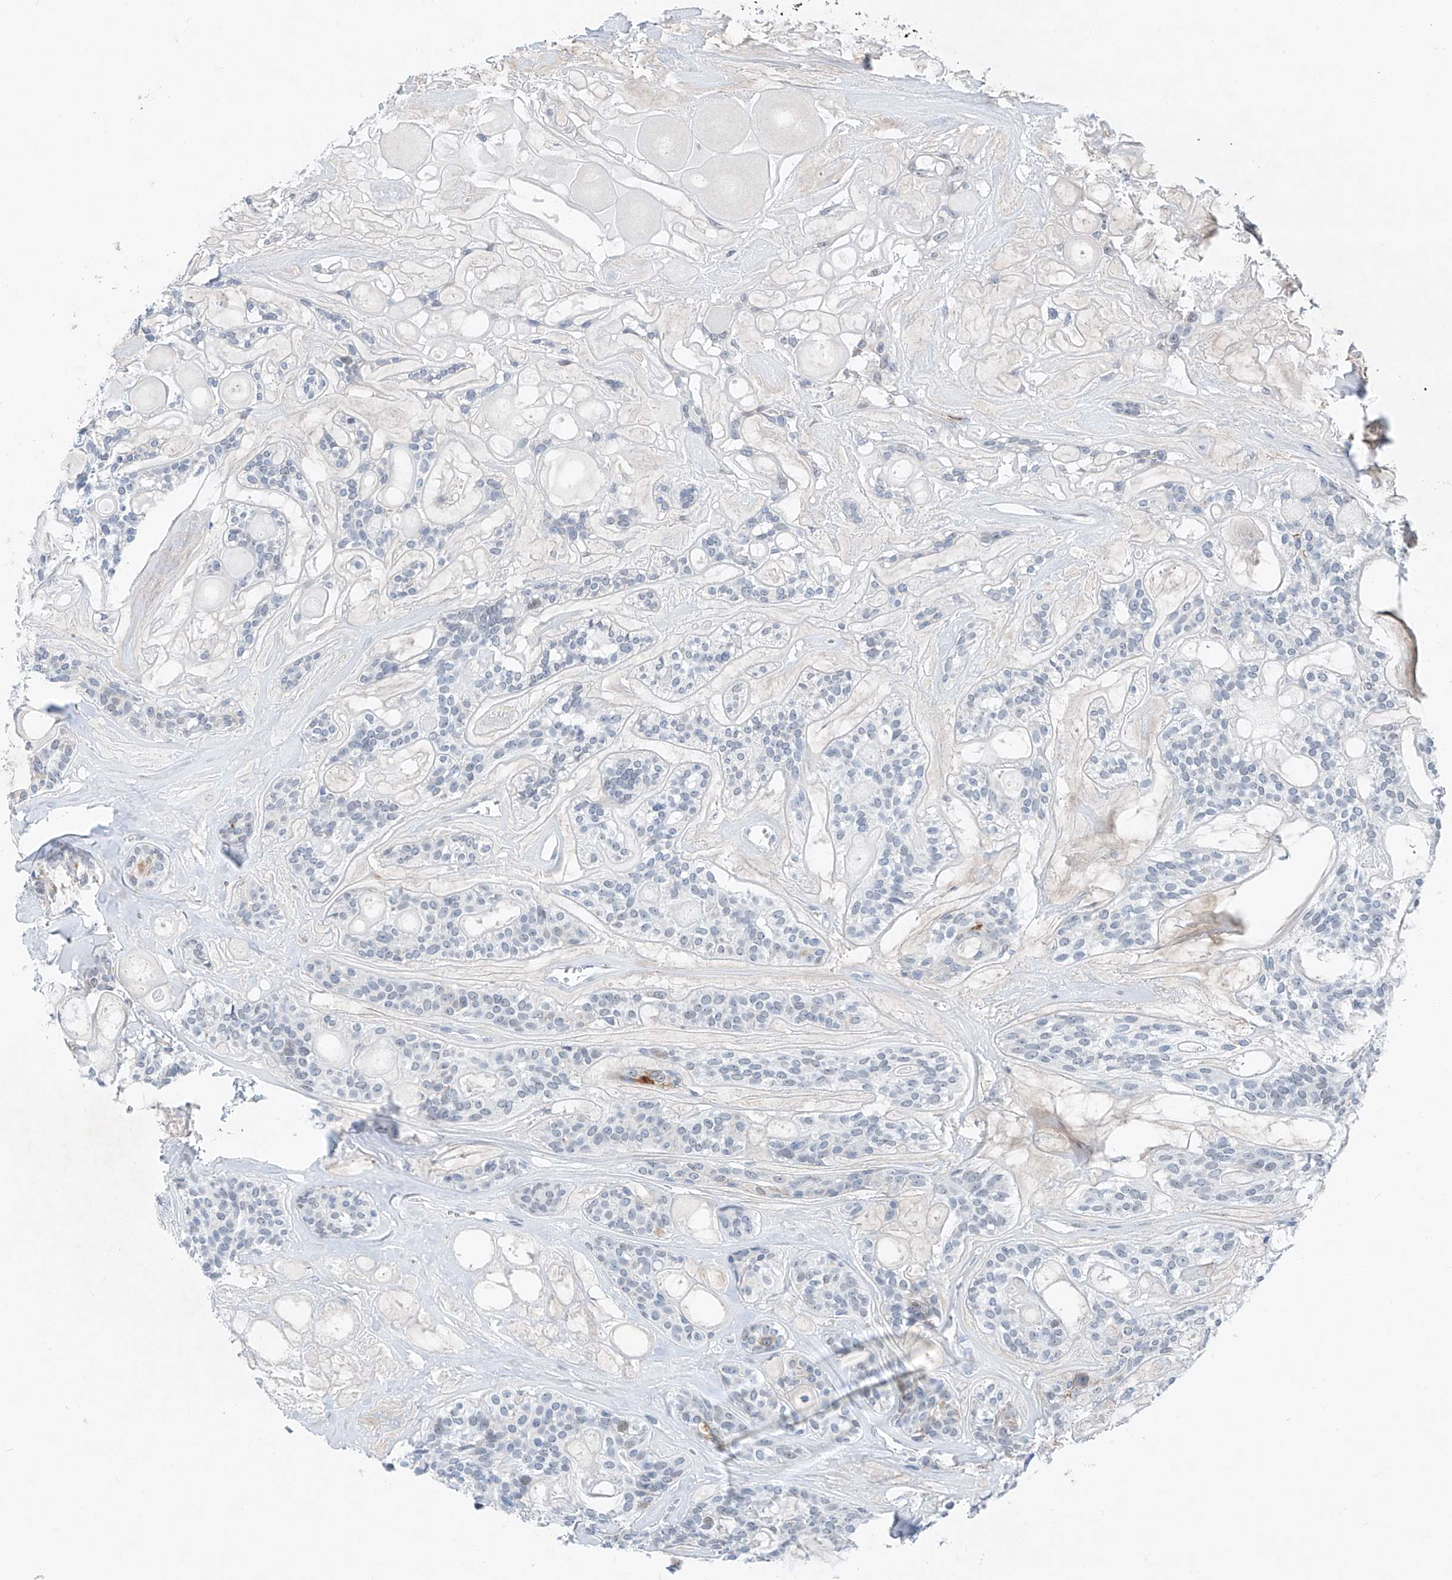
{"staining": {"intensity": "negative", "quantity": "none", "location": "none"}, "tissue": "head and neck cancer", "cell_type": "Tumor cells", "image_type": "cancer", "snomed": [{"axis": "morphology", "description": "Adenocarcinoma, NOS"}, {"axis": "topography", "description": "Head-Neck"}], "caption": "This is an IHC photomicrograph of head and neck cancer. There is no expression in tumor cells.", "gene": "KLF15", "patient": {"sex": "male", "age": 66}}